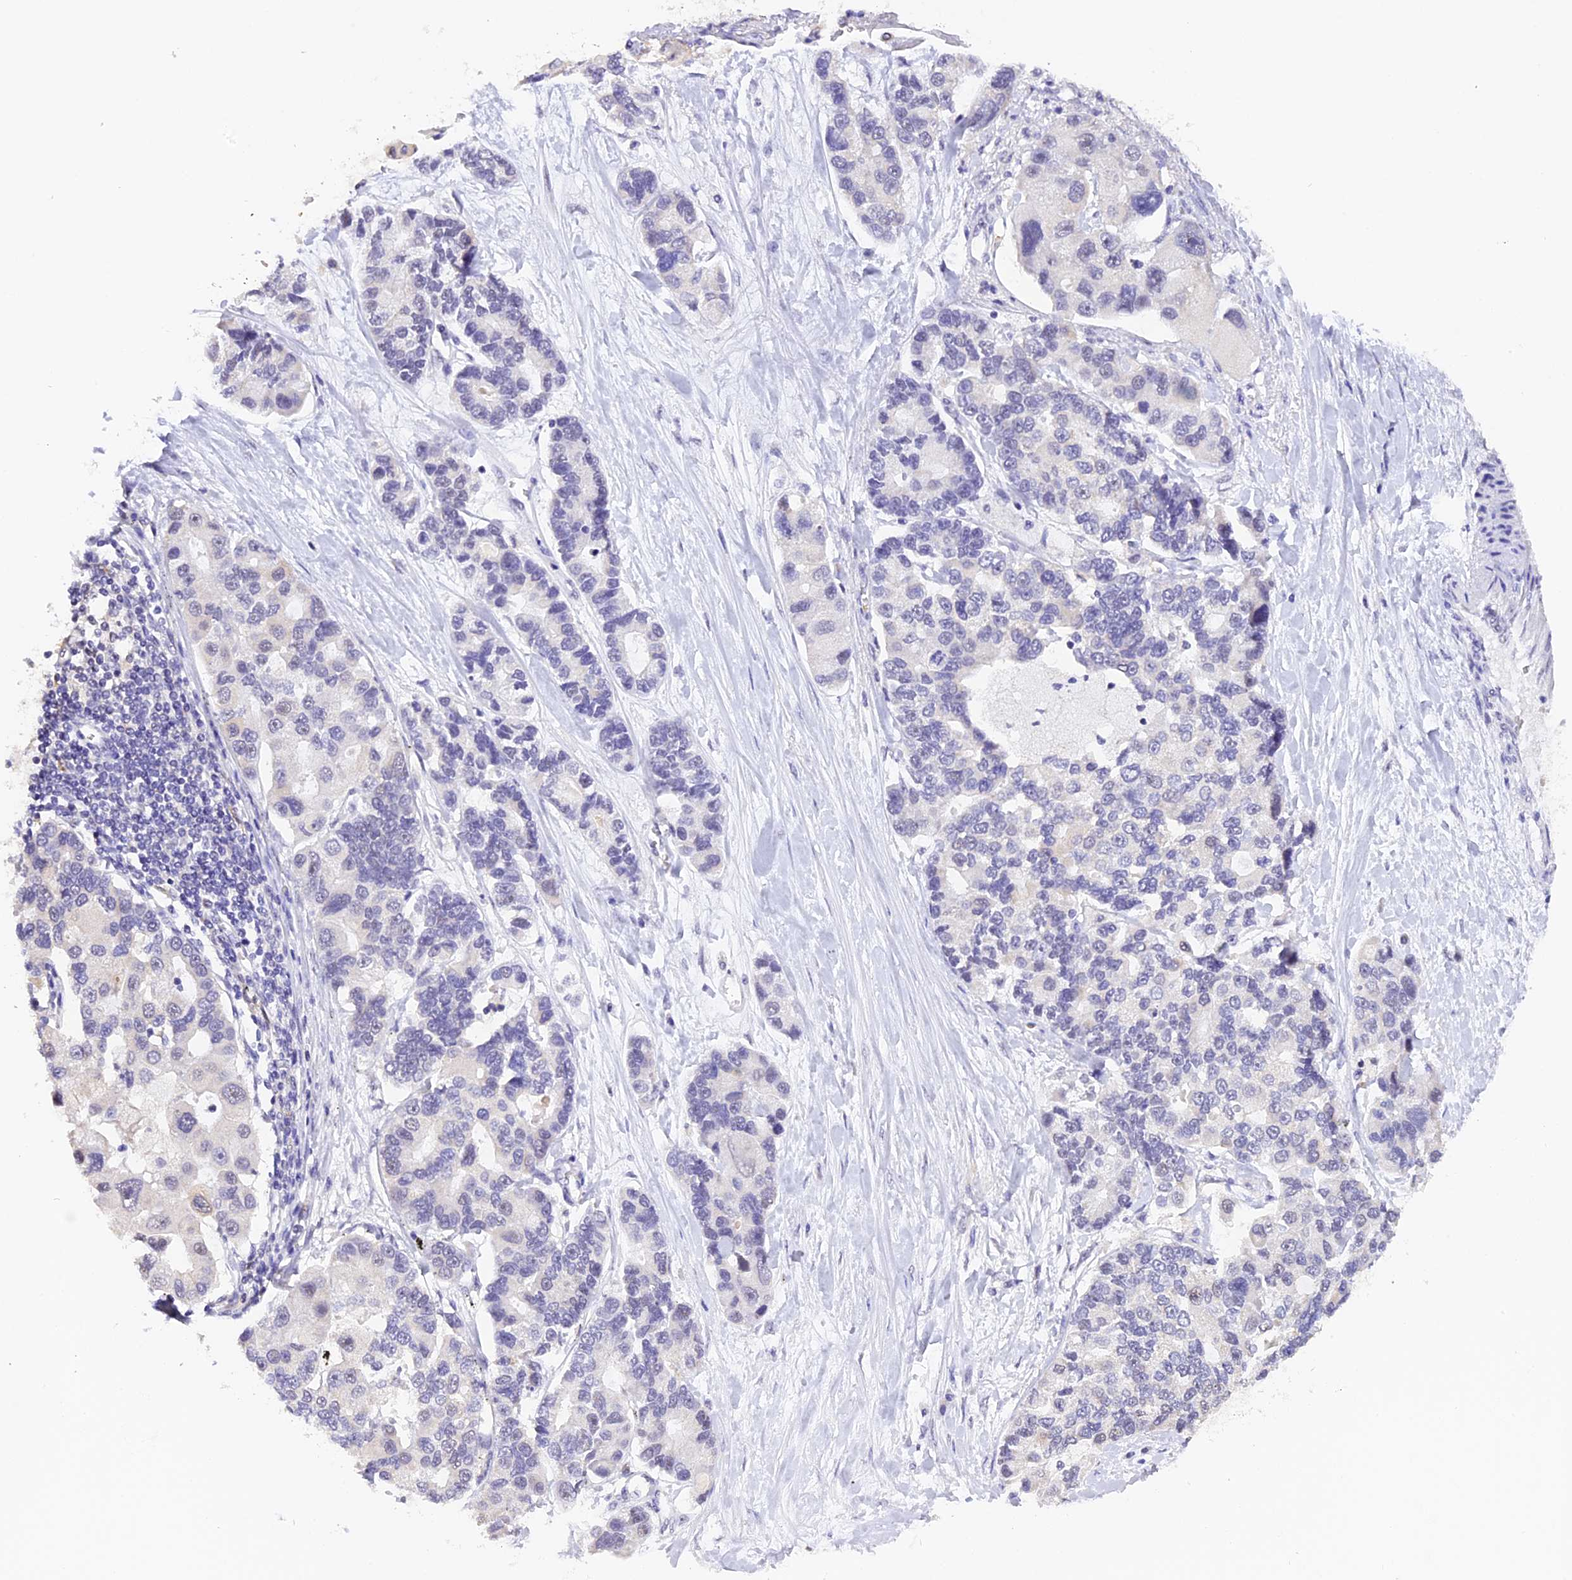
{"staining": {"intensity": "negative", "quantity": "none", "location": "none"}, "tissue": "lung cancer", "cell_type": "Tumor cells", "image_type": "cancer", "snomed": [{"axis": "morphology", "description": "Adenocarcinoma, NOS"}, {"axis": "topography", "description": "Lung"}], "caption": "High magnification brightfield microscopy of adenocarcinoma (lung) stained with DAB (3,3'-diaminobenzidine) (brown) and counterstained with hematoxylin (blue): tumor cells show no significant positivity. (Stains: DAB immunohistochemistry (IHC) with hematoxylin counter stain, Microscopy: brightfield microscopy at high magnification).", "gene": "AHSP", "patient": {"sex": "female", "age": 54}}